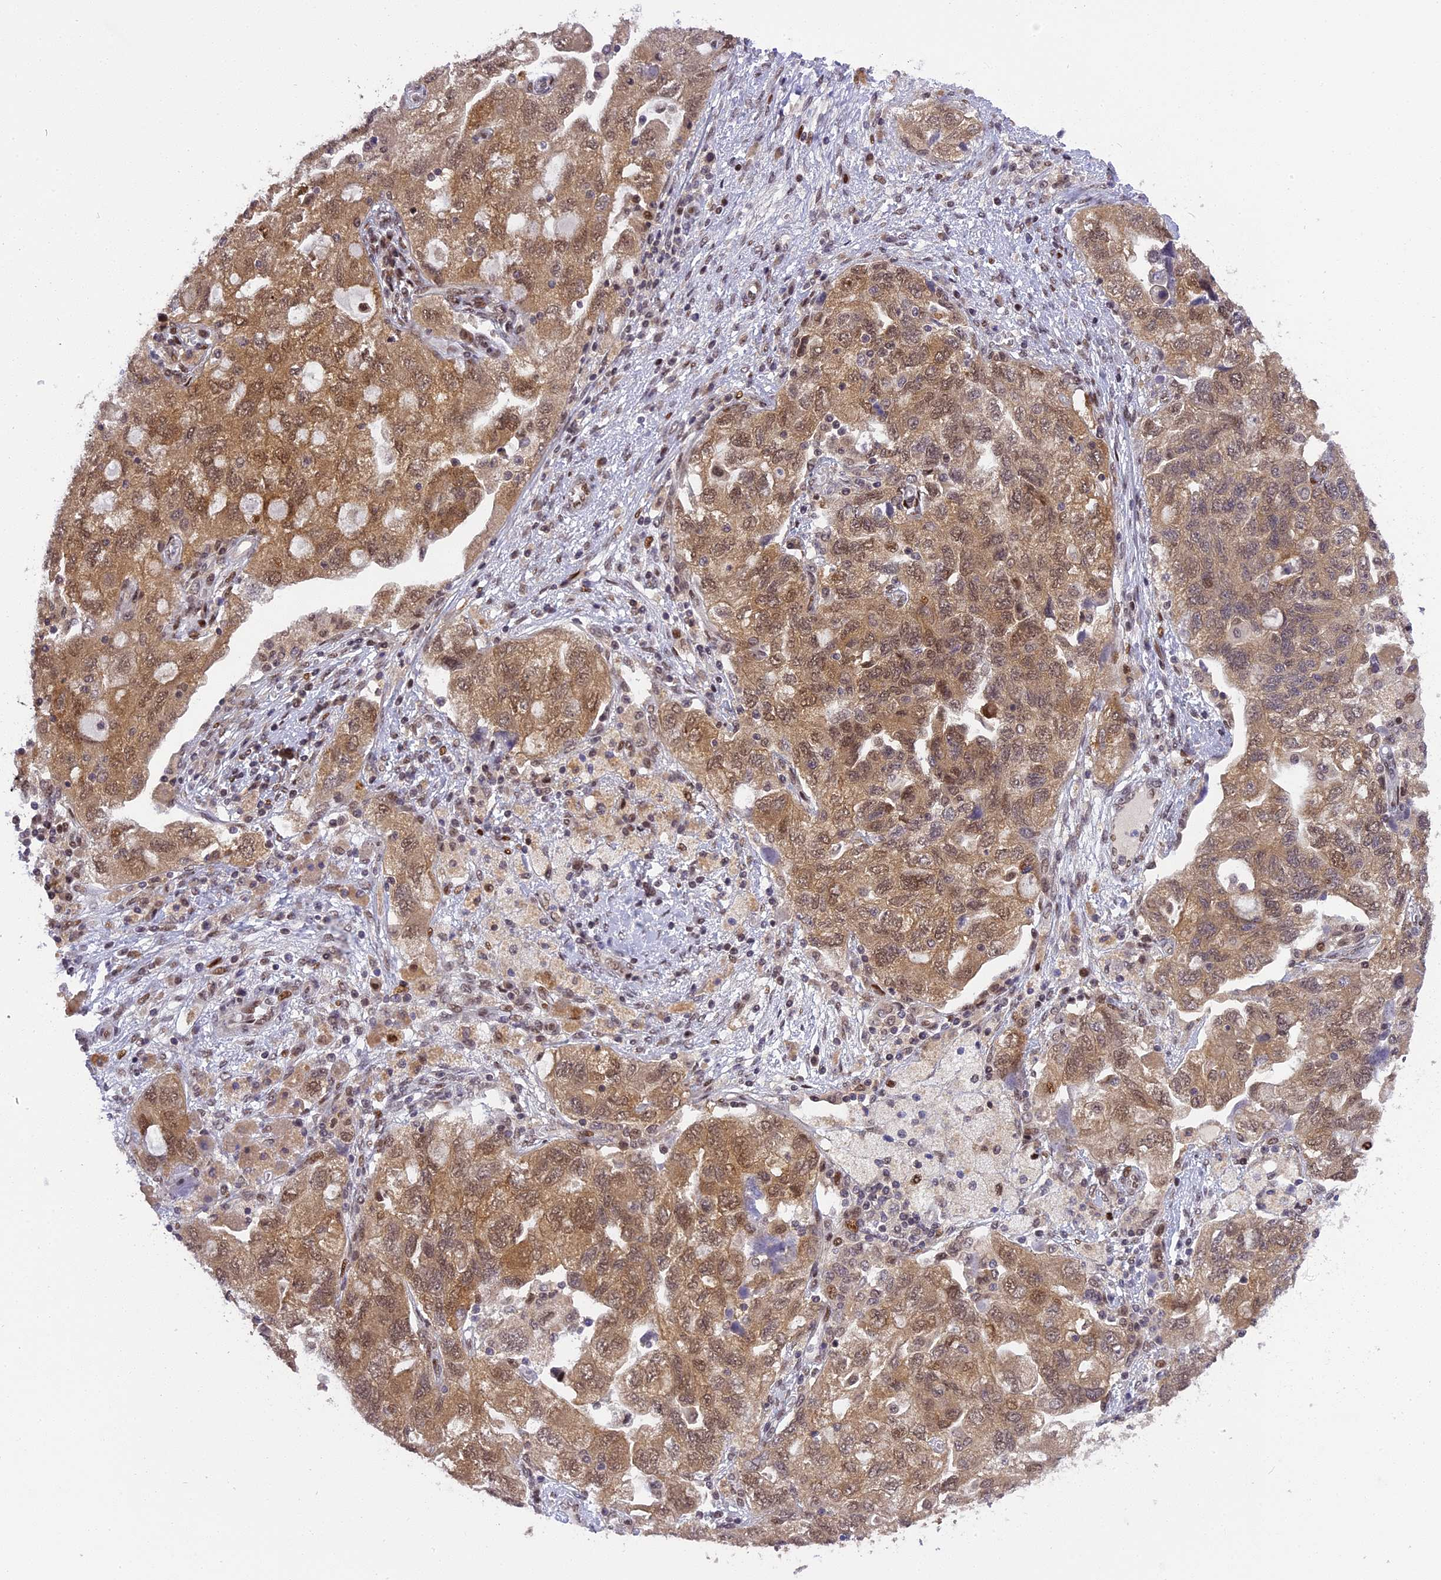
{"staining": {"intensity": "moderate", "quantity": ">75%", "location": "cytoplasmic/membranous,nuclear"}, "tissue": "ovarian cancer", "cell_type": "Tumor cells", "image_type": "cancer", "snomed": [{"axis": "morphology", "description": "Carcinoma, NOS"}, {"axis": "morphology", "description": "Cystadenocarcinoma, serous, NOS"}, {"axis": "topography", "description": "Ovary"}], "caption": "Ovarian carcinoma stained with a protein marker reveals moderate staining in tumor cells.", "gene": "RABGGTA", "patient": {"sex": "female", "age": 69}}